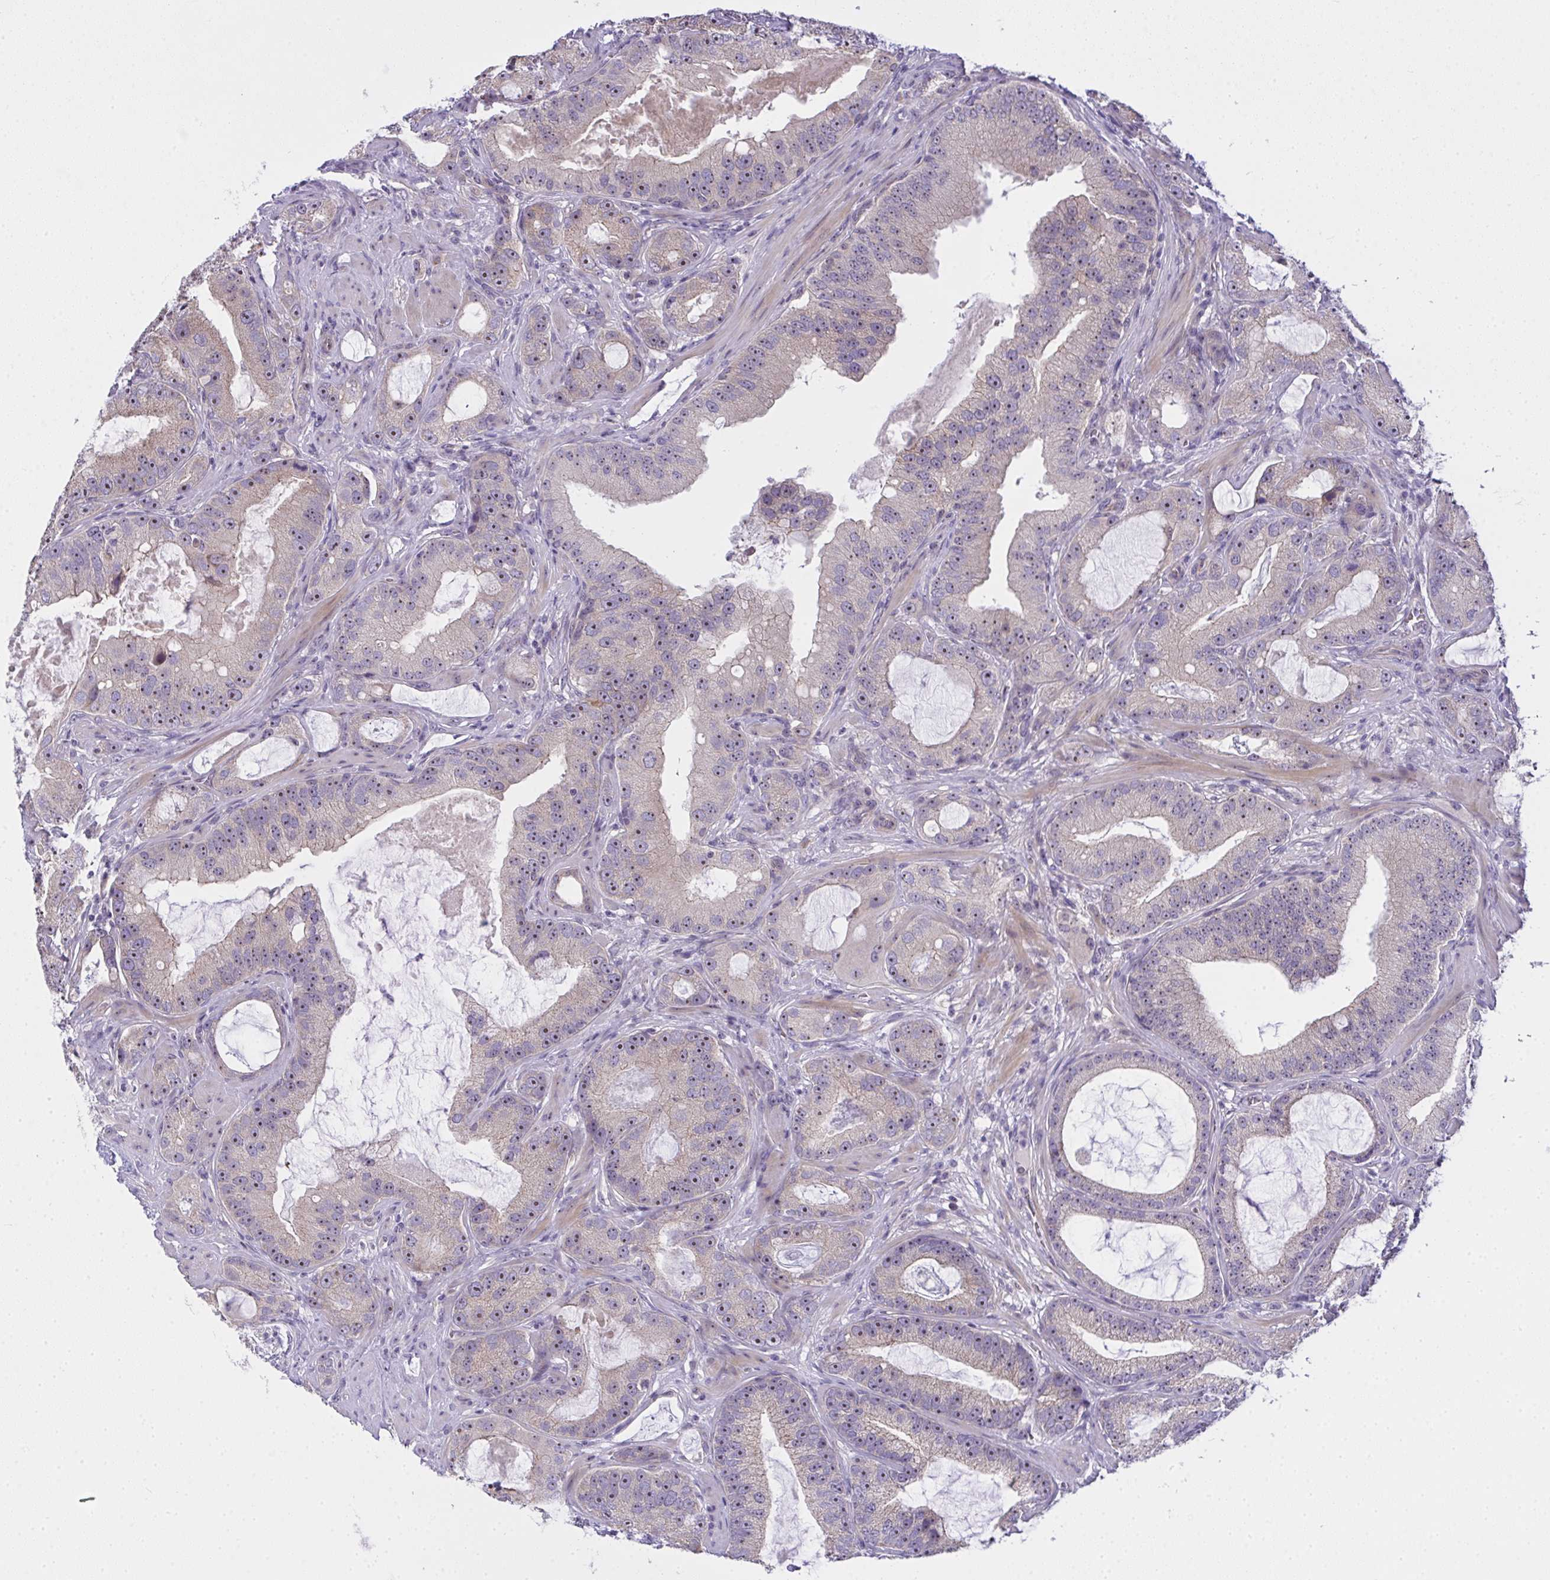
{"staining": {"intensity": "moderate", "quantity": "<25%", "location": "nuclear"}, "tissue": "prostate cancer", "cell_type": "Tumor cells", "image_type": "cancer", "snomed": [{"axis": "morphology", "description": "Adenocarcinoma, High grade"}, {"axis": "topography", "description": "Prostate"}], "caption": "Prostate cancer was stained to show a protein in brown. There is low levels of moderate nuclear expression in approximately <25% of tumor cells. Nuclei are stained in blue.", "gene": "NT5C1A", "patient": {"sex": "male", "age": 65}}